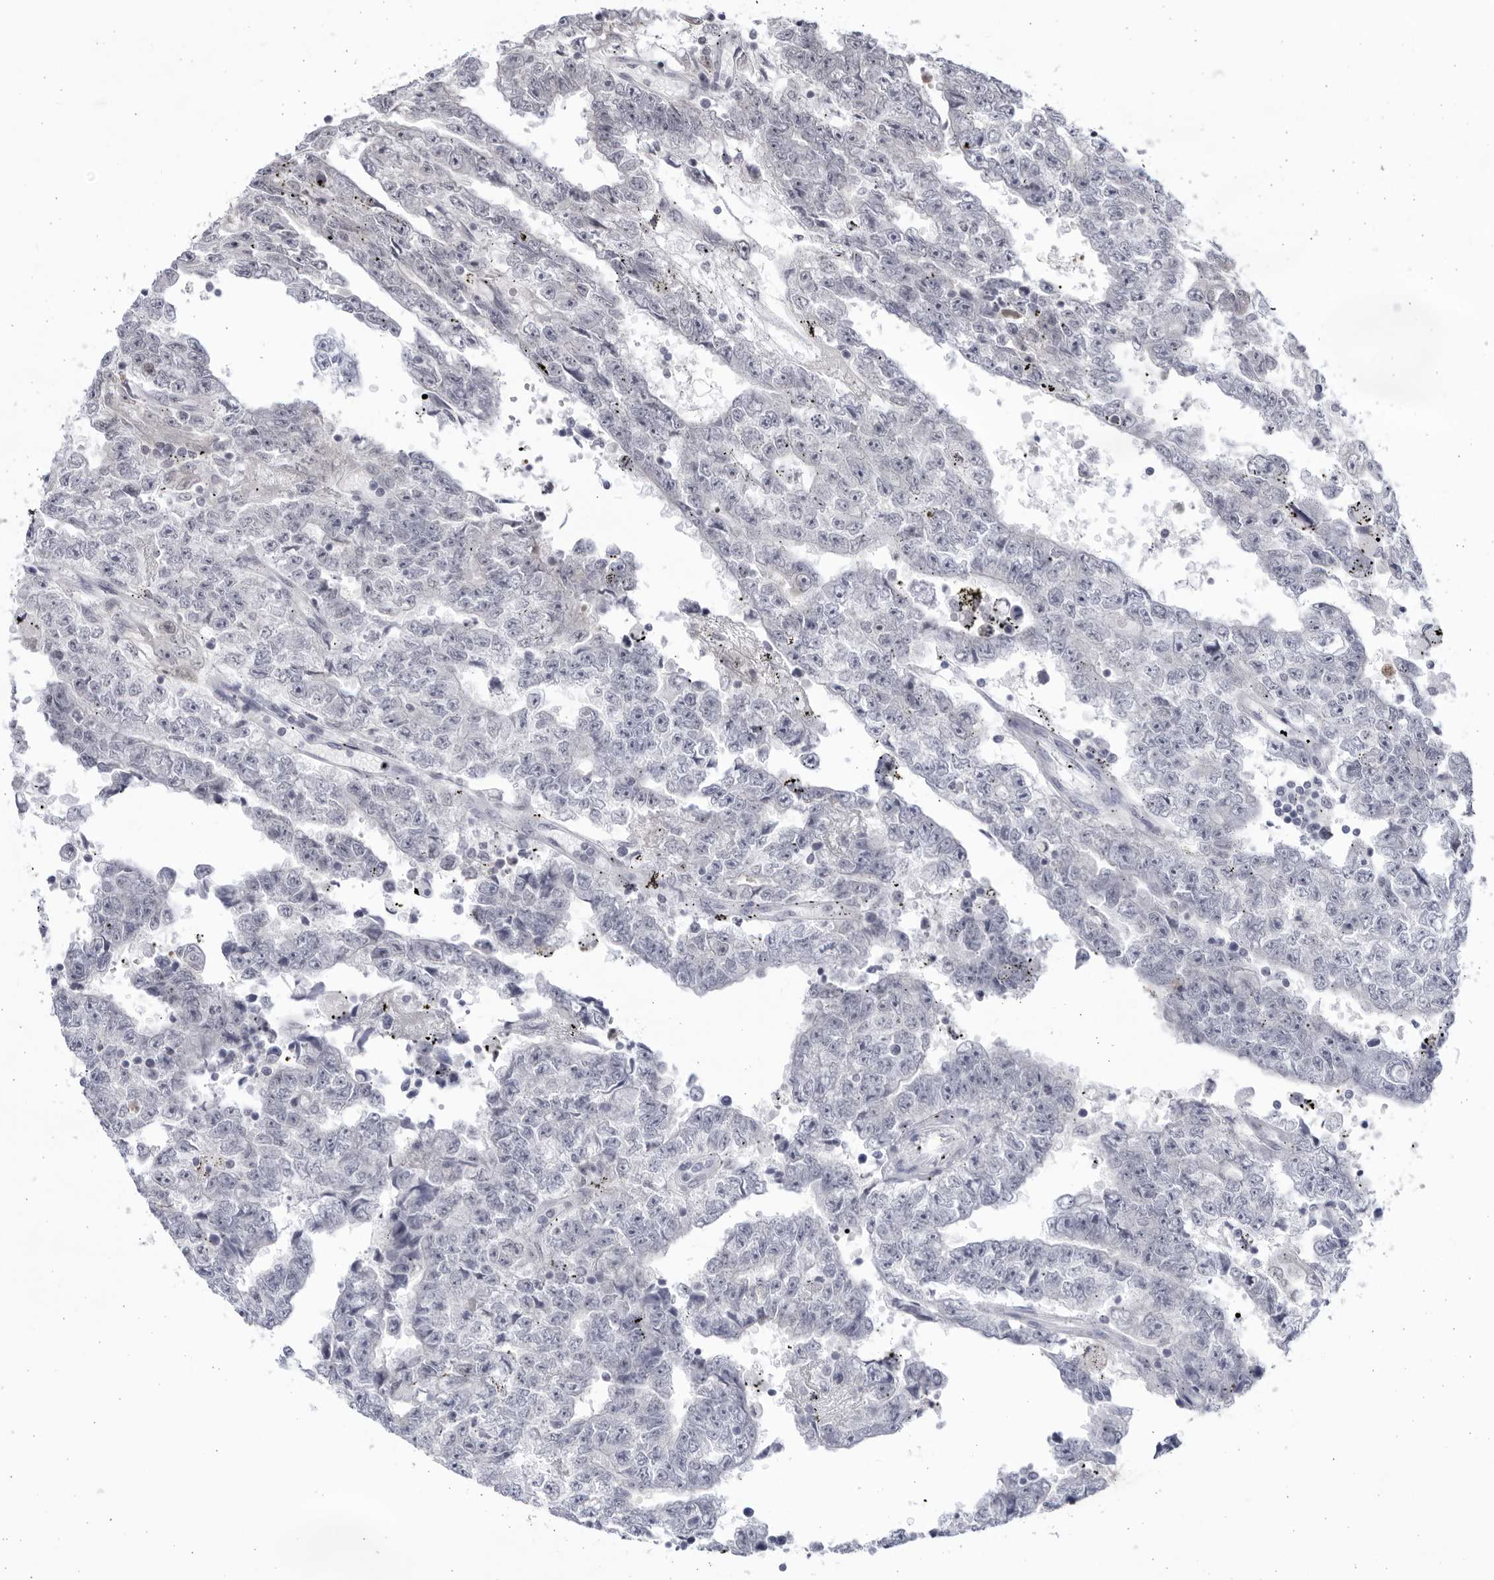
{"staining": {"intensity": "negative", "quantity": "none", "location": "none"}, "tissue": "testis cancer", "cell_type": "Tumor cells", "image_type": "cancer", "snomed": [{"axis": "morphology", "description": "Carcinoma, Embryonal, NOS"}, {"axis": "topography", "description": "Testis"}], "caption": "There is no significant staining in tumor cells of testis cancer (embryonal carcinoma).", "gene": "CCDC181", "patient": {"sex": "male", "age": 25}}